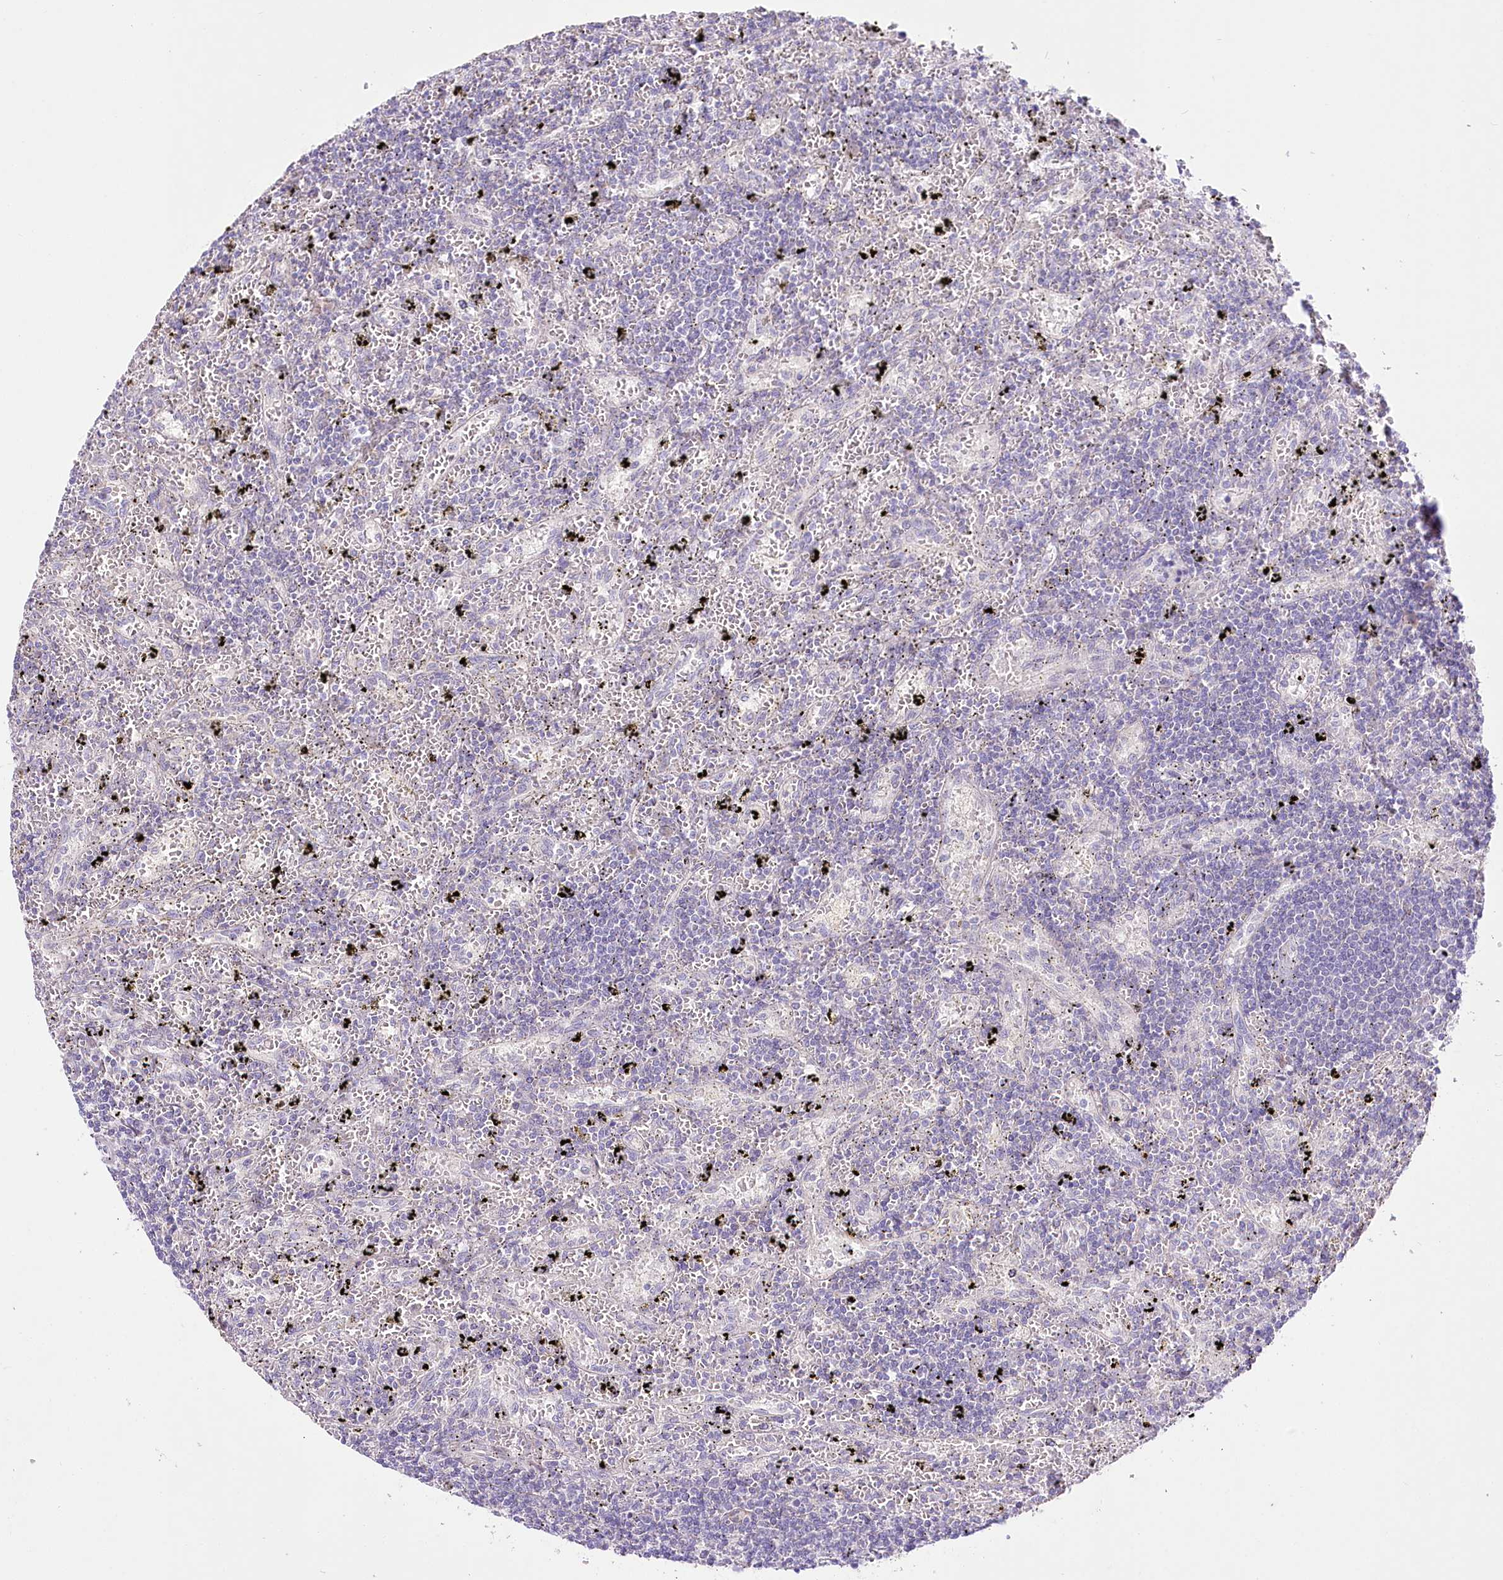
{"staining": {"intensity": "negative", "quantity": "none", "location": "none"}, "tissue": "lymphoma", "cell_type": "Tumor cells", "image_type": "cancer", "snomed": [{"axis": "morphology", "description": "Malignant lymphoma, non-Hodgkin's type, Low grade"}, {"axis": "topography", "description": "Spleen"}], "caption": "A high-resolution histopathology image shows immunohistochemistry staining of low-grade malignant lymphoma, non-Hodgkin's type, which reveals no significant expression in tumor cells.", "gene": "LRRC14B", "patient": {"sex": "male", "age": 76}}